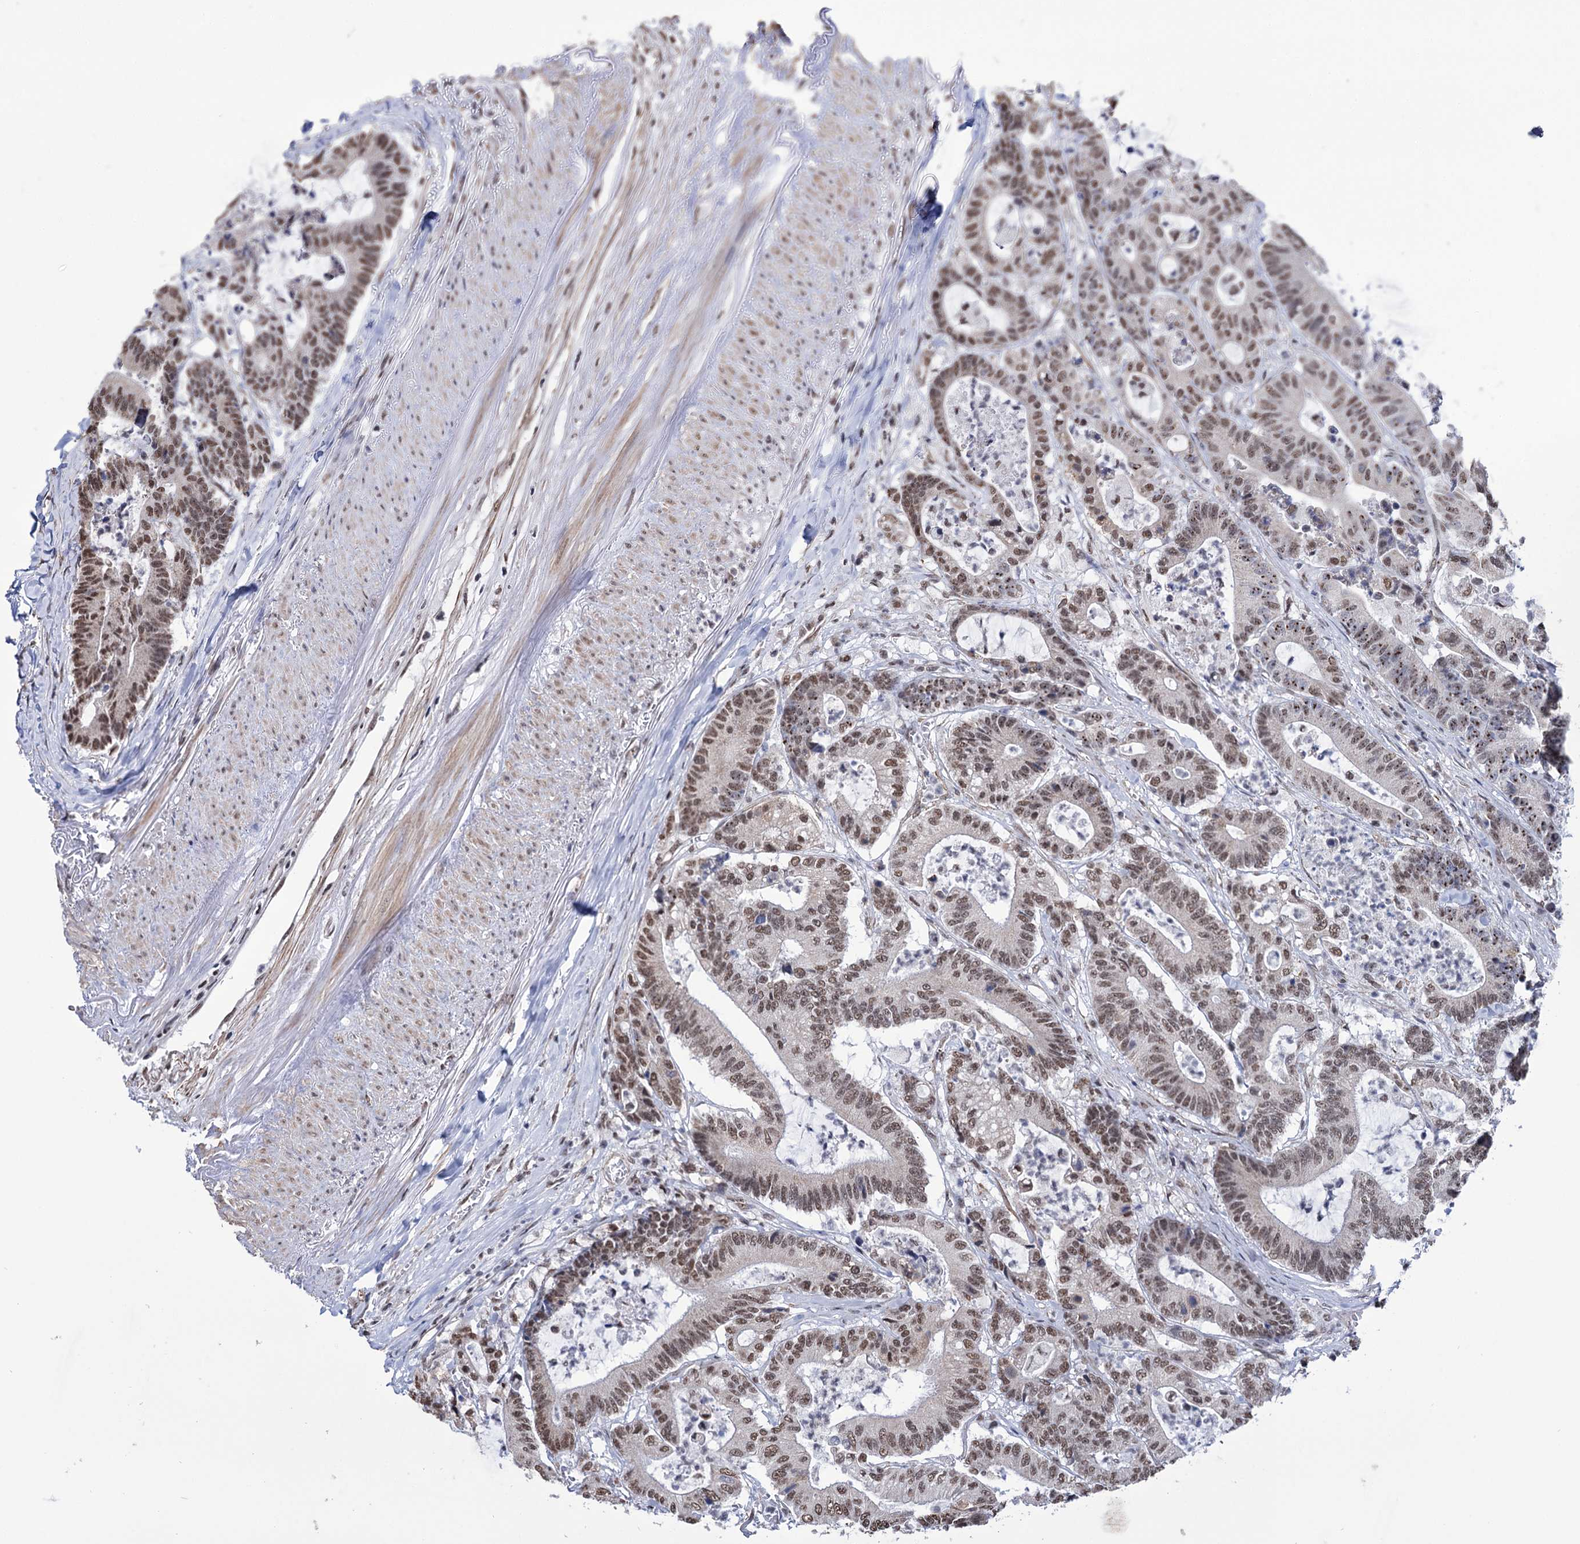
{"staining": {"intensity": "moderate", "quantity": ">75%", "location": "nuclear"}, "tissue": "colorectal cancer", "cell_type": "Tumor cells", "image_type": "cancer", "snomed": [{"axis": "morphology", "description": "Adenocarcinoma, NOS"}, {"axis": "topography", "description": "Colon"}], "caption": "Colorectal cancer (adenocarcinoma) tissue shows moderate nuclear staining in approximately >75% of tumor cells, visualized by immunohistochemistry.", "gene": "ABHD10", "patient": {"sex": "female", "age": 84}}